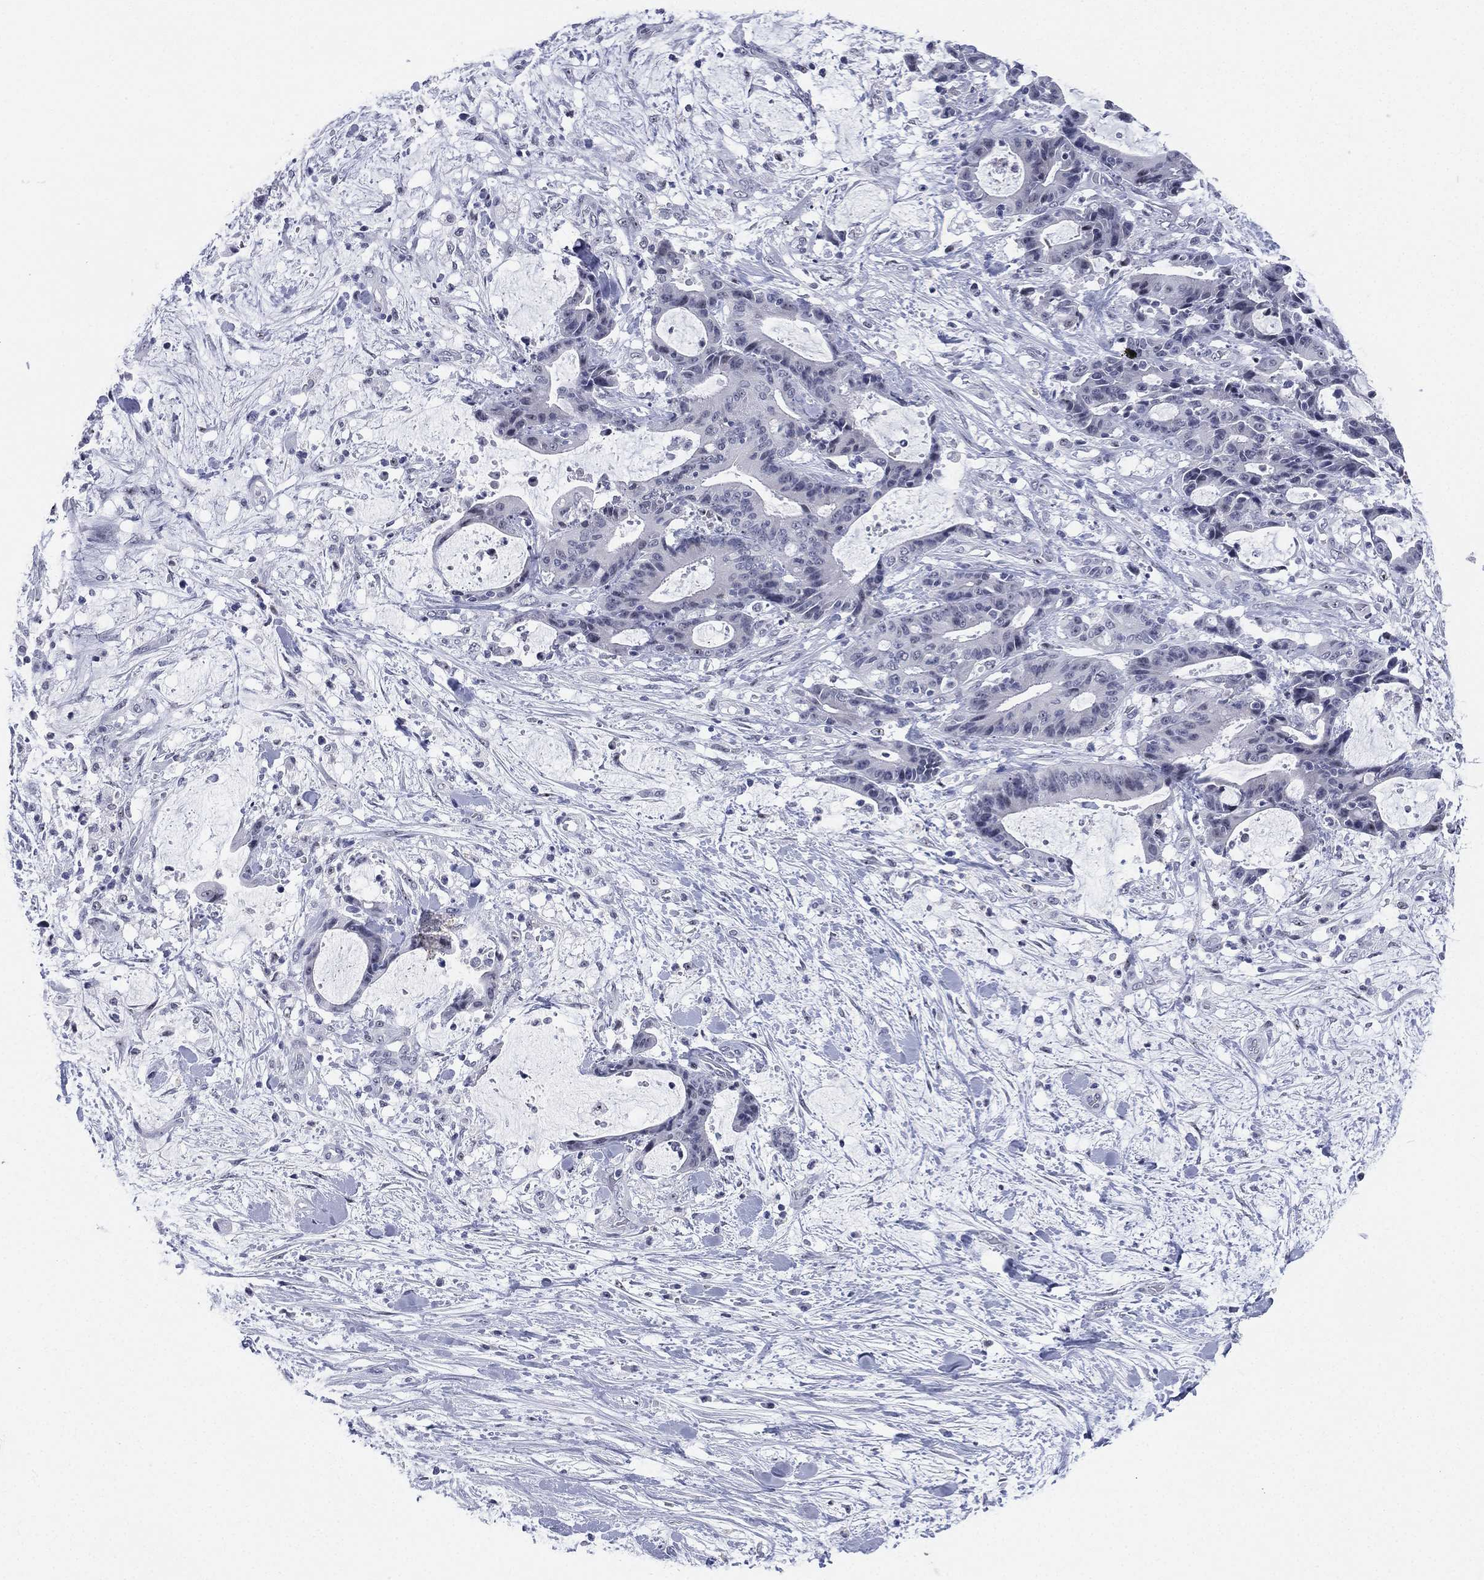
{"staining": {"intensity": "negative", "quantity": "none", "location": "none"}, "tissue": "liver cancer", "cell_type": "Tumor cells", "image_type": "cancer", "snomed": [{"axis": "morphology", "description": "Cholangiocarcinoma"}, {"axis": "topography", "description": "Liver"}], "caption": "The image exhibits no staining of tumor cells in liver cancer (cholangiocarcinoma). (Stains: DAB immunohistochemistry with hematoxylin counter stain, Microscopy: brightfield microscopy at high magnification).", "gene": "CD22", "patient": {"sex": "female", "age": 73}}